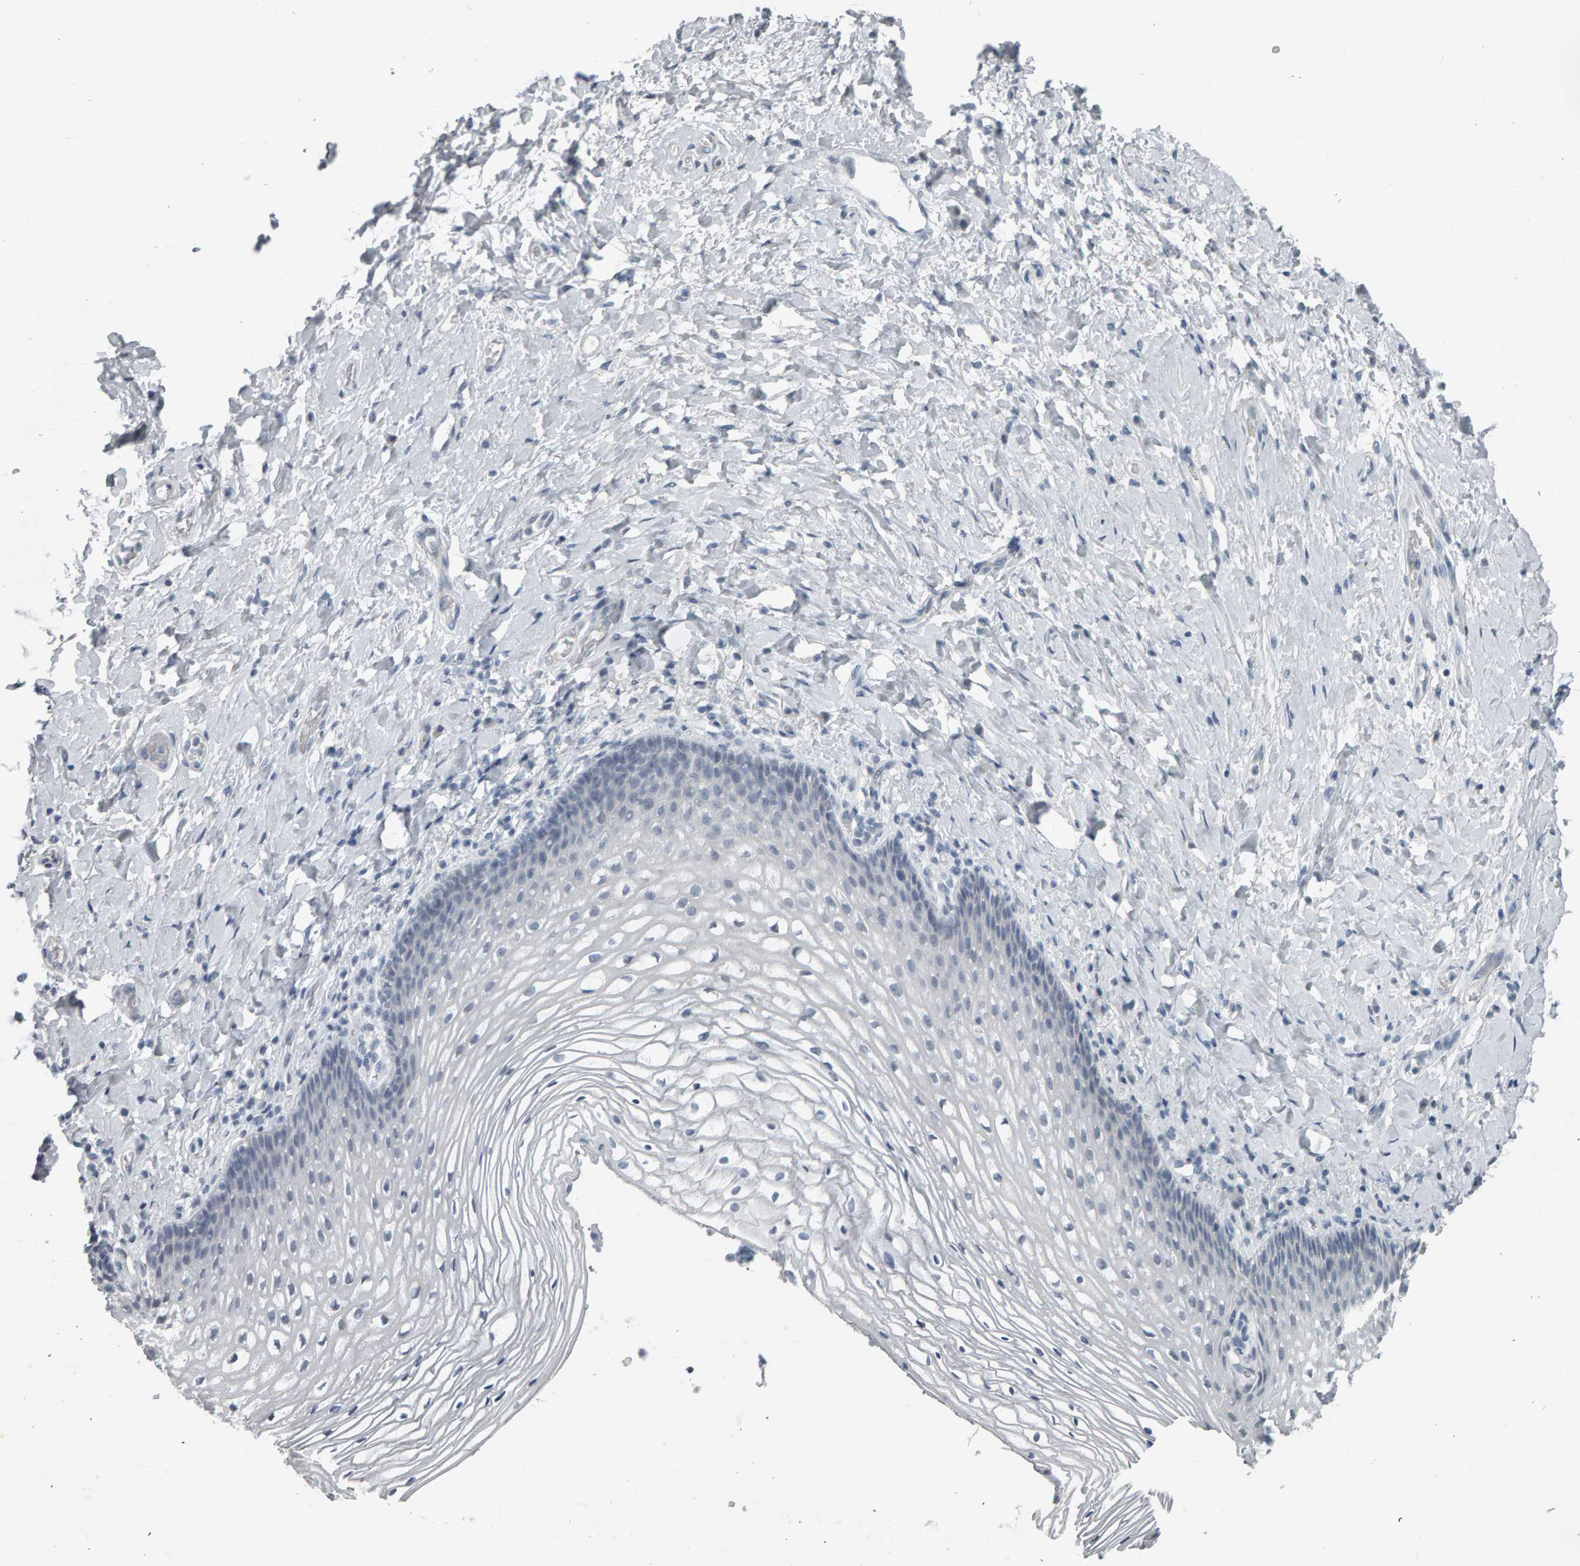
{"staining": {"intensity": "negative", "quantity": "none", "location": "none"}, "tissue": "vagina", "cell_type": "Squamous epithelial cells", "image_type": "normal", "snomed": [{"axis": "morphology", "description": "Normal tissue, NOS"}, {"axis": "topography", "description": "Vagina"}], "caption": "The image shows no significant positivity in squamous epithelial cells of vagina. (Brightfield microscopy of DAB immunohistochemistry at high magnification).", "gene": "PYY", "patient": {"sex": "female", "age": 60}}